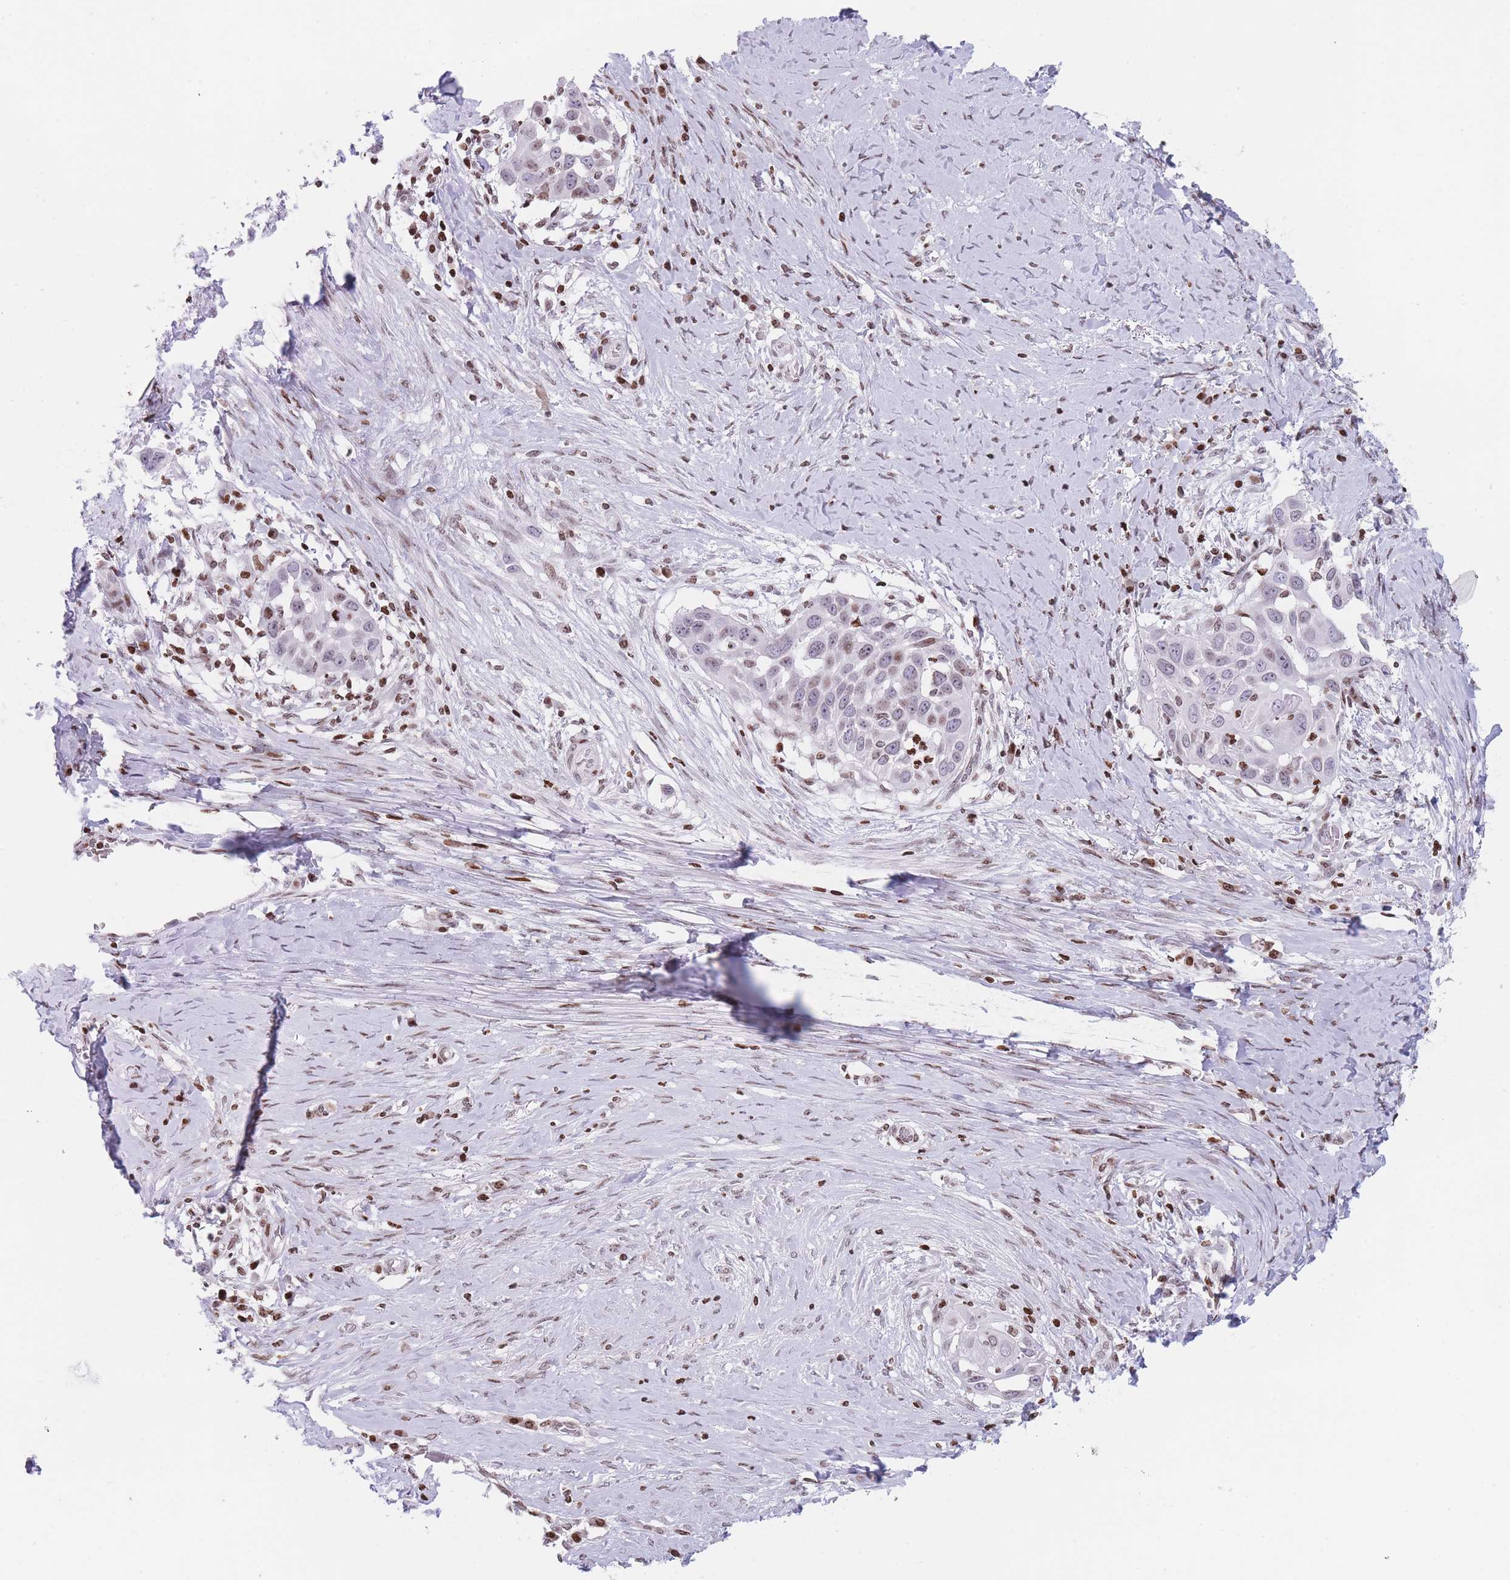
{"staining": {"intensity": "weak", "quantity": "25%-75%", "location": "nuclear"}, "tissue": "skin cancer", "cell_type": "Tumor cells", "image_type": "cancer", "snomed": [{"axis": "morphology", "description": "Squamous cell carcinoma, NOS"}, {"axis": "topography", "description": "Skin"}], "caption": "Brown immunohistochemical staining in skin cancer exhibits weak nuclear expression in about 25%-75% of tumor cells.", "gene": "AK9", "patient": {"sex": "female", "age": 44}}